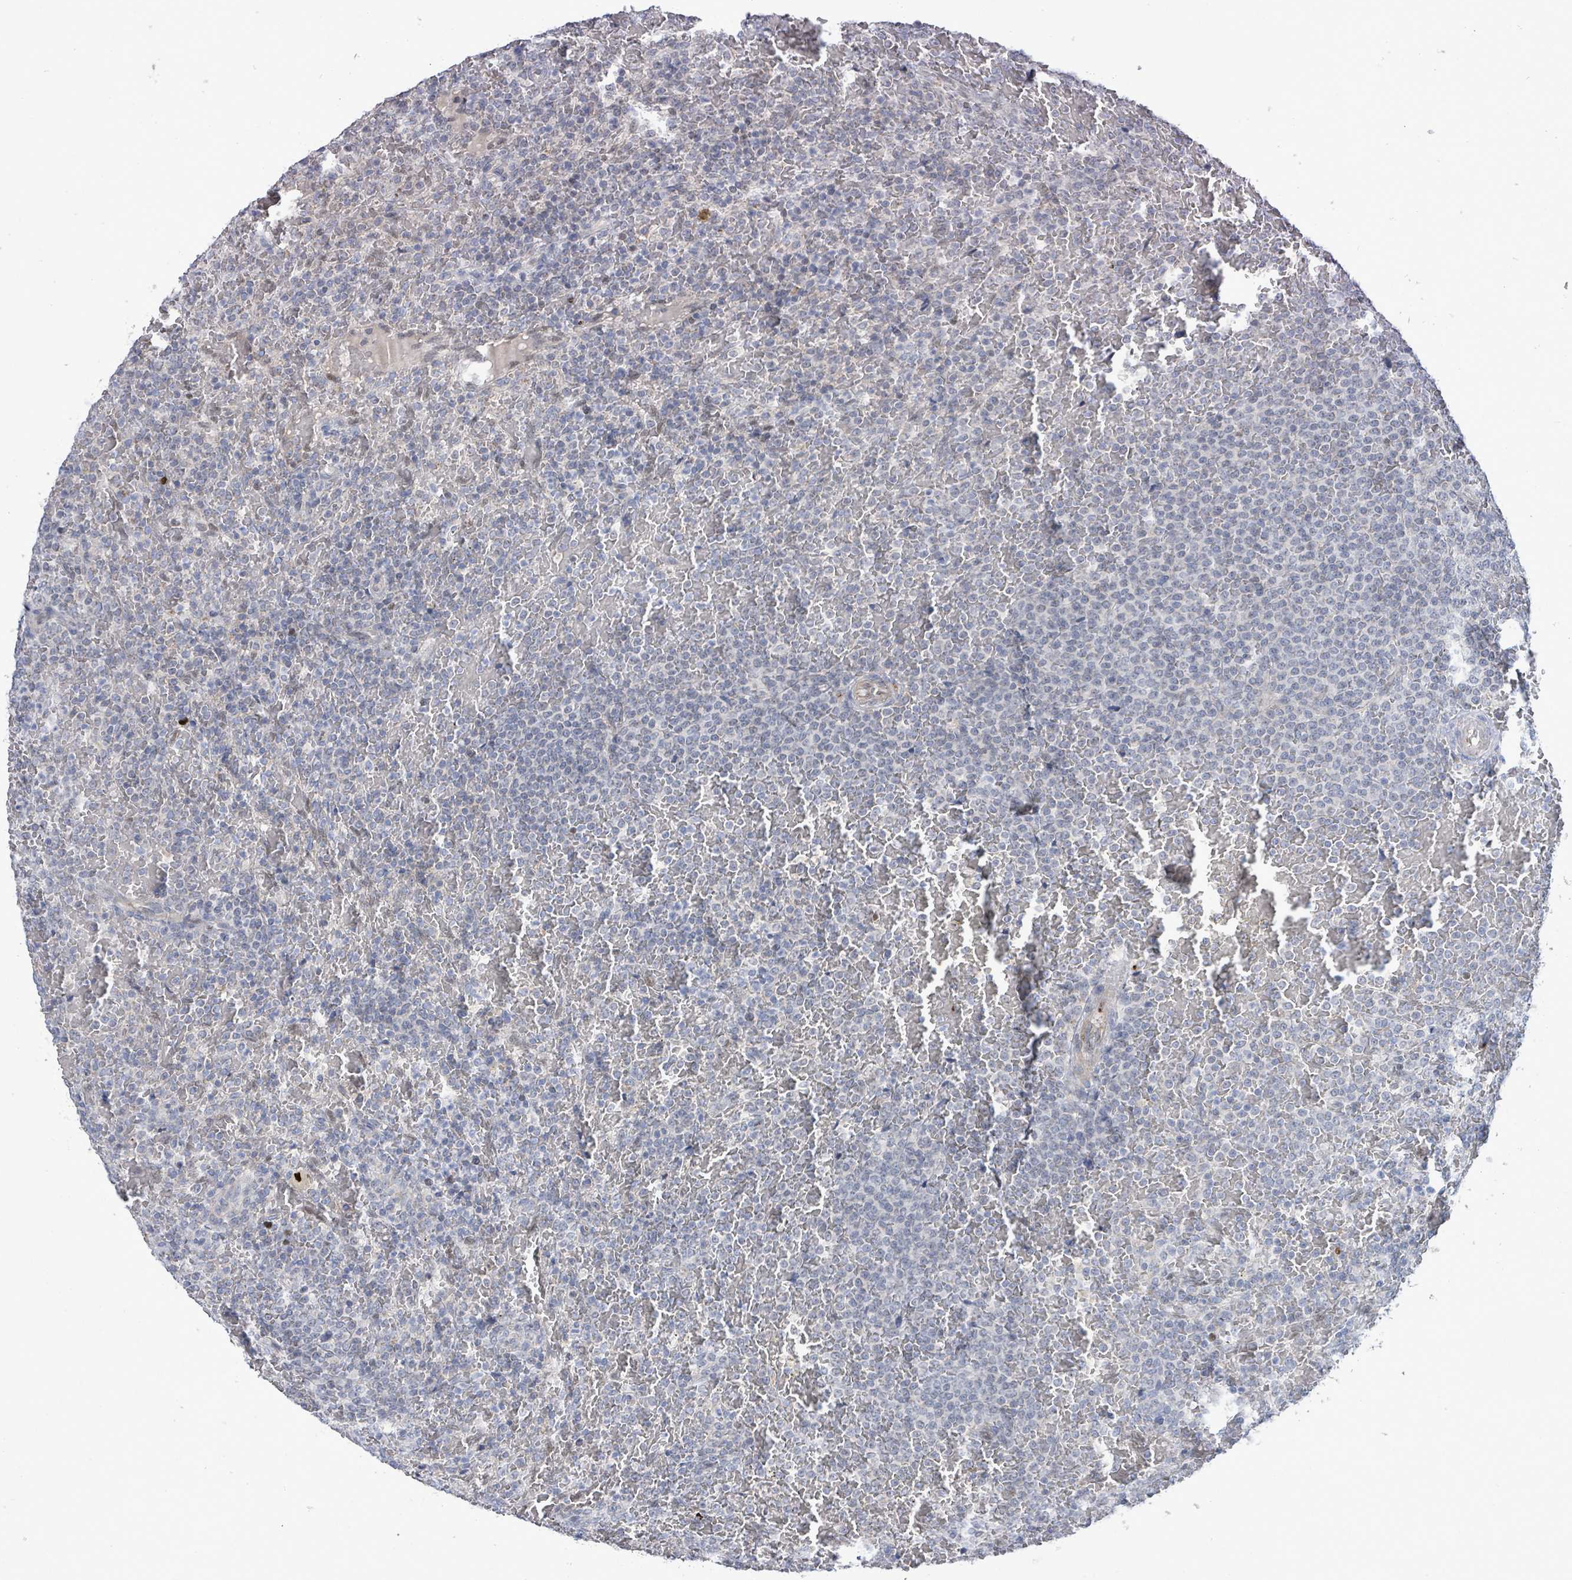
{"staining": {"intensity": "negative", "quantity": "none", "location": "none"}, "tissue": "lymphoma", "cell_type": "Tumor cells", "image_type": "cancer", "snomed": [{"axis": "morphology", "description": "Malignant lymphoma, non-Hodgkin's type, Low grade"}, {"axis": "topography", "description": "Spleen"}], "caption": "IHC of human malignant lymphoma, non-Hodgkin's type (low-grade) displays no staining in tumor cells.", "gene": "ZFPM1", "patient": {"sex": "male", "age": 60}}